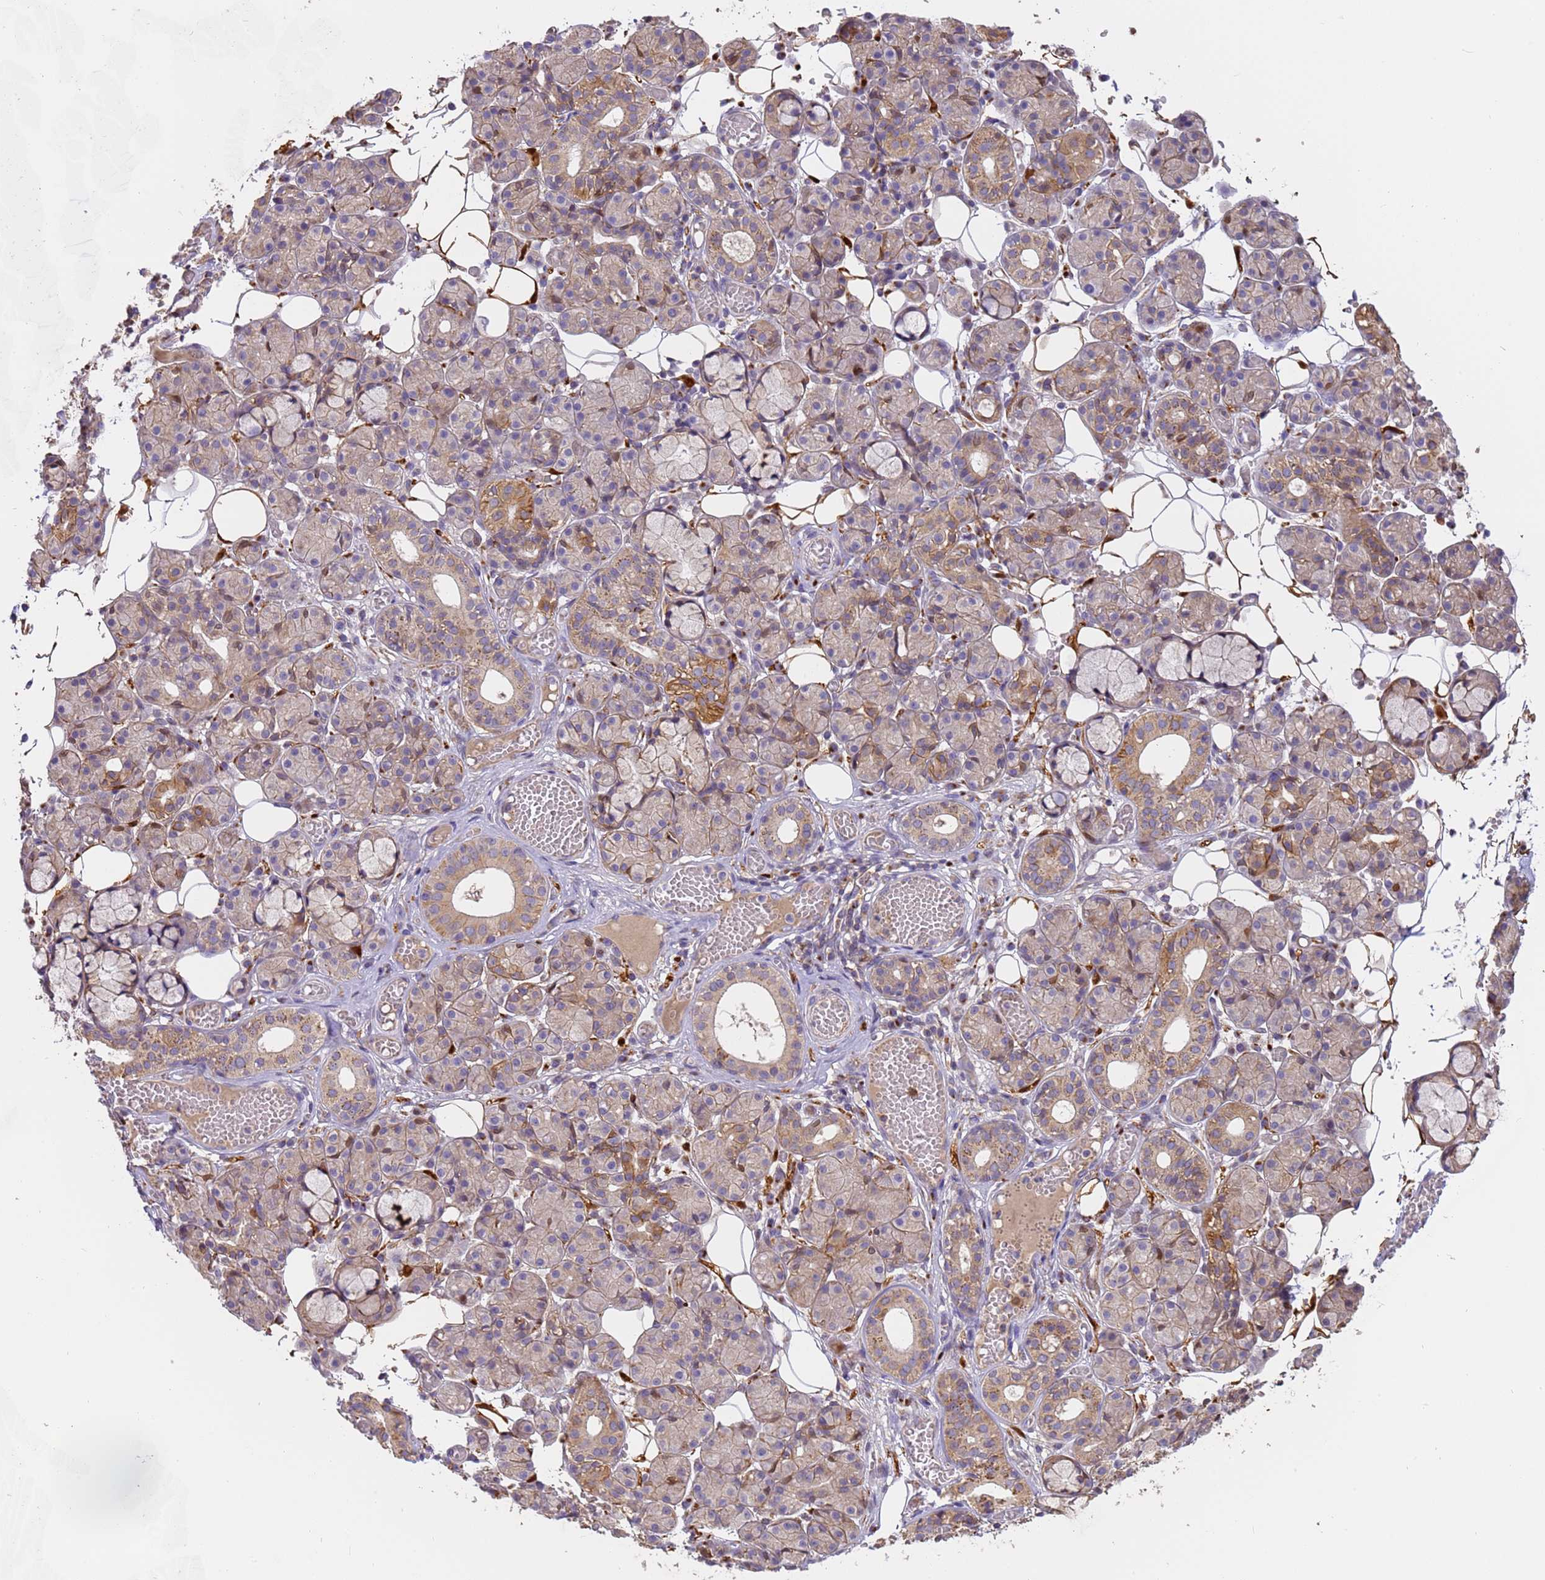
{"staining": {"intensity": "moderate", "quantity": "<25%", "location": "cytoplasmic/membranous"}, "tissue": "salivary gland", "cell_type": "Glandular cells", "image_type": "normal", "snomed": [{"axis": "morphology", "description": "Normal tissue, NOS"}, {"axis": "topography", "description": "Salivary gland"}], "caption": "IHC staining of normal salivary gland, which displays low levels of moderate cytoplasmic/membranous staining in about <25% of glandular cells indicating moderate cytoplasmic/membranous protein staining. The staining was performed using DAB (3,3'-diaminobenzidine) (brown) for protein detection and nuclei were counterstained in hematoxylin (blue).", "gene": "M6PR", "patient": {"sex": "male", "age": 63}}